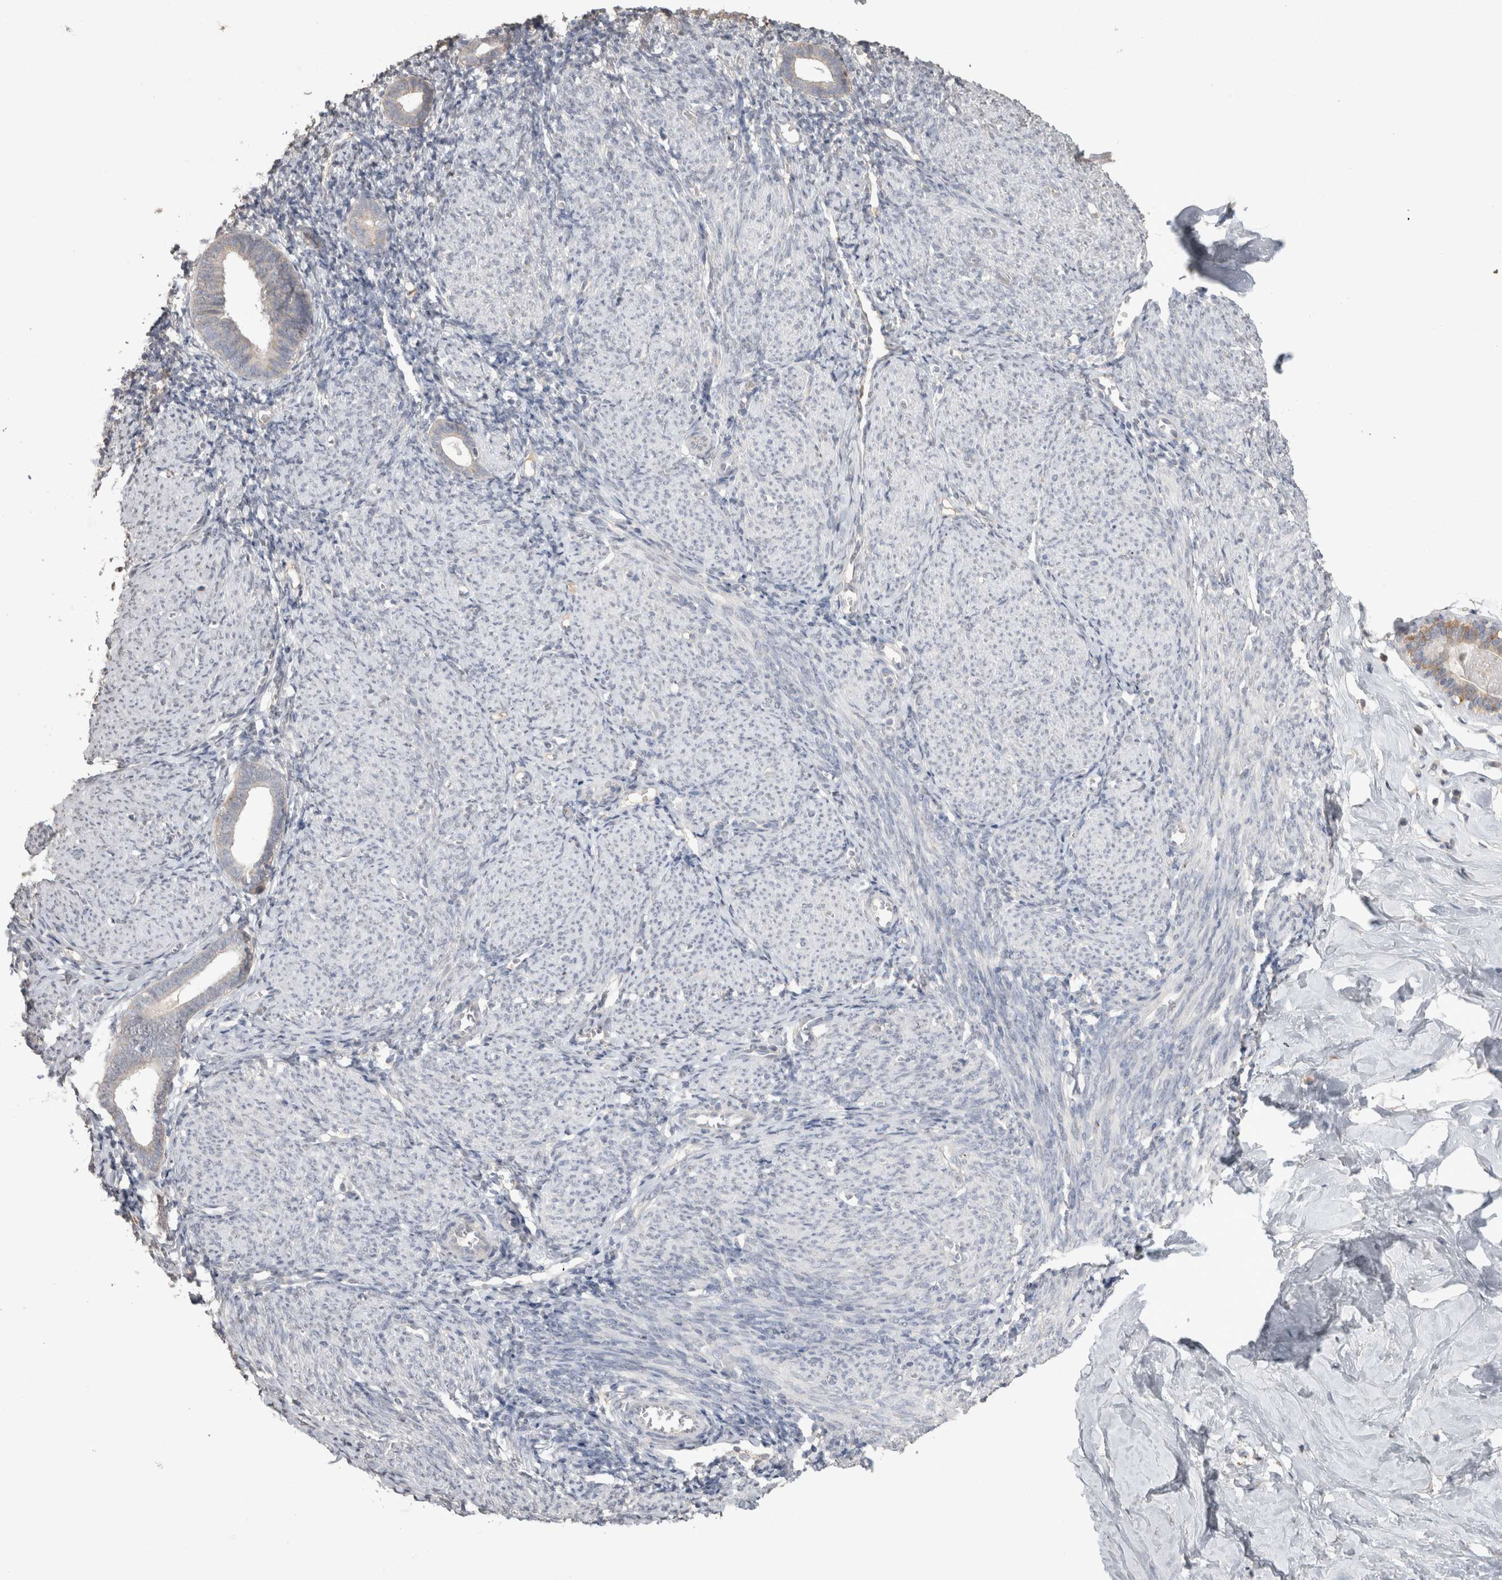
{"staining": {"intensity": "negative", "quantity": "none", "location": "none"}, "tissue": "endometrium", "cell_type": "Cells in endometrial stroma", "image_type": "normal", "snomed": [{"axis": "morphology", "description": "Normal tissue, NOS"}, {"axis": "morphology", "description": "Adenocarcinoma, NOS"}, {"axis": "topography", "description": "Endometrium"}], "caption": "This is an immunohistochemistry (IHC) photomicrograph of benign human endometrium. There is no positivity in cells in endometrial stroma.", "gene": "NAALADL2", "patient": {"sex": "female", "age": 57}}